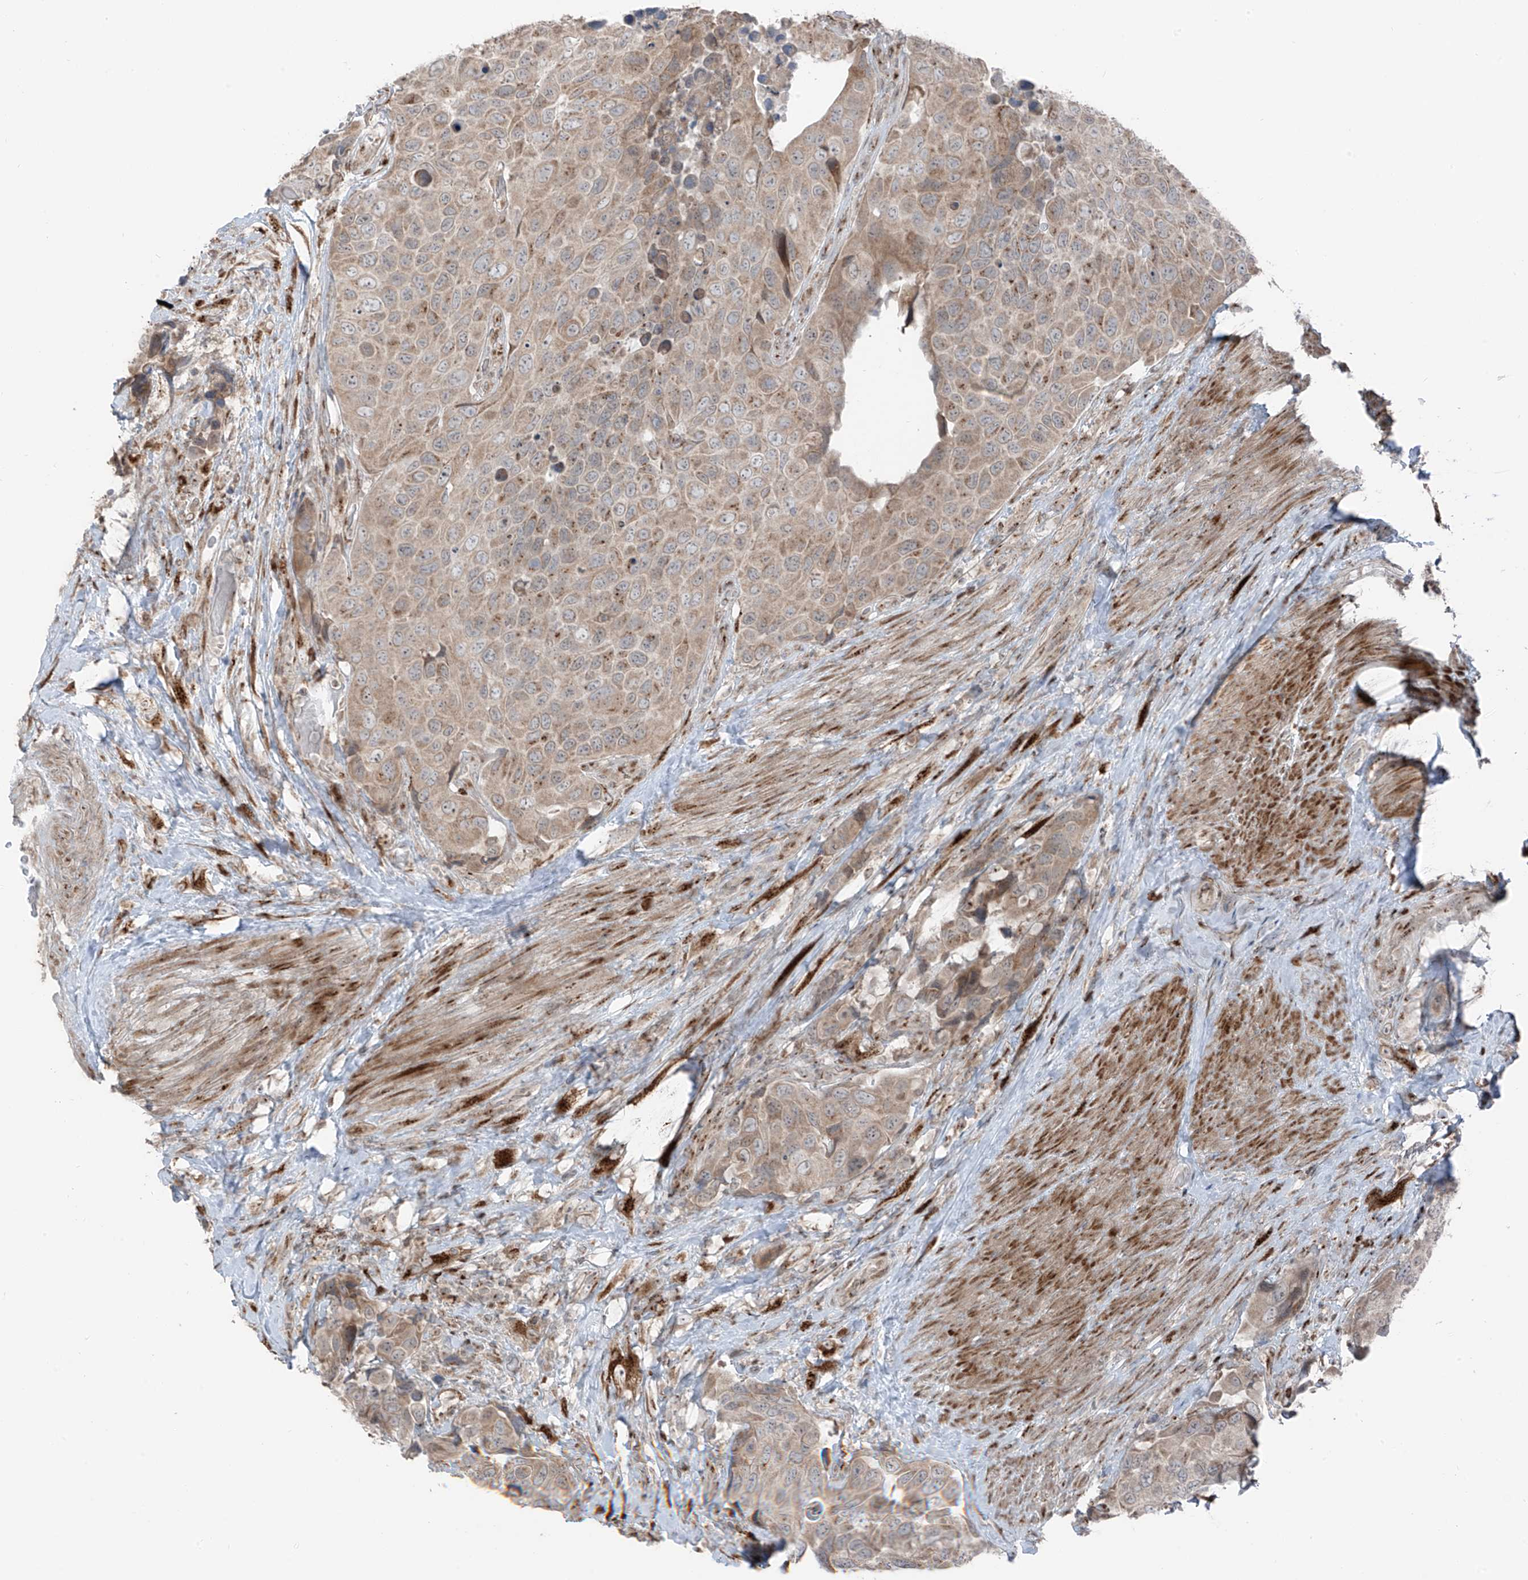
{"staining": {"intensity": "weak", "quantity": ">75%", "location": "cytoplasmic/membranous"}, "tissue": "urothelial cancer", "cell_type": "Tumor cells", "image_type": "cancer", "snomed": [{"axis": "morphology", "description": "Urothelial carcinoma, High grade"}, {"axis": "topography", "description": "Urinary bladder"}], "caption": "IHC of high-grade urothelial carcinoma demonstrates low levels of weak cytoplasmic/membranous staining in about >75% of tumor cells. (Brightfield microscopy of DAB IHC at high magnification).", "gene": "ERLEC1", "patient": {"sex": "male", "age": 74}}